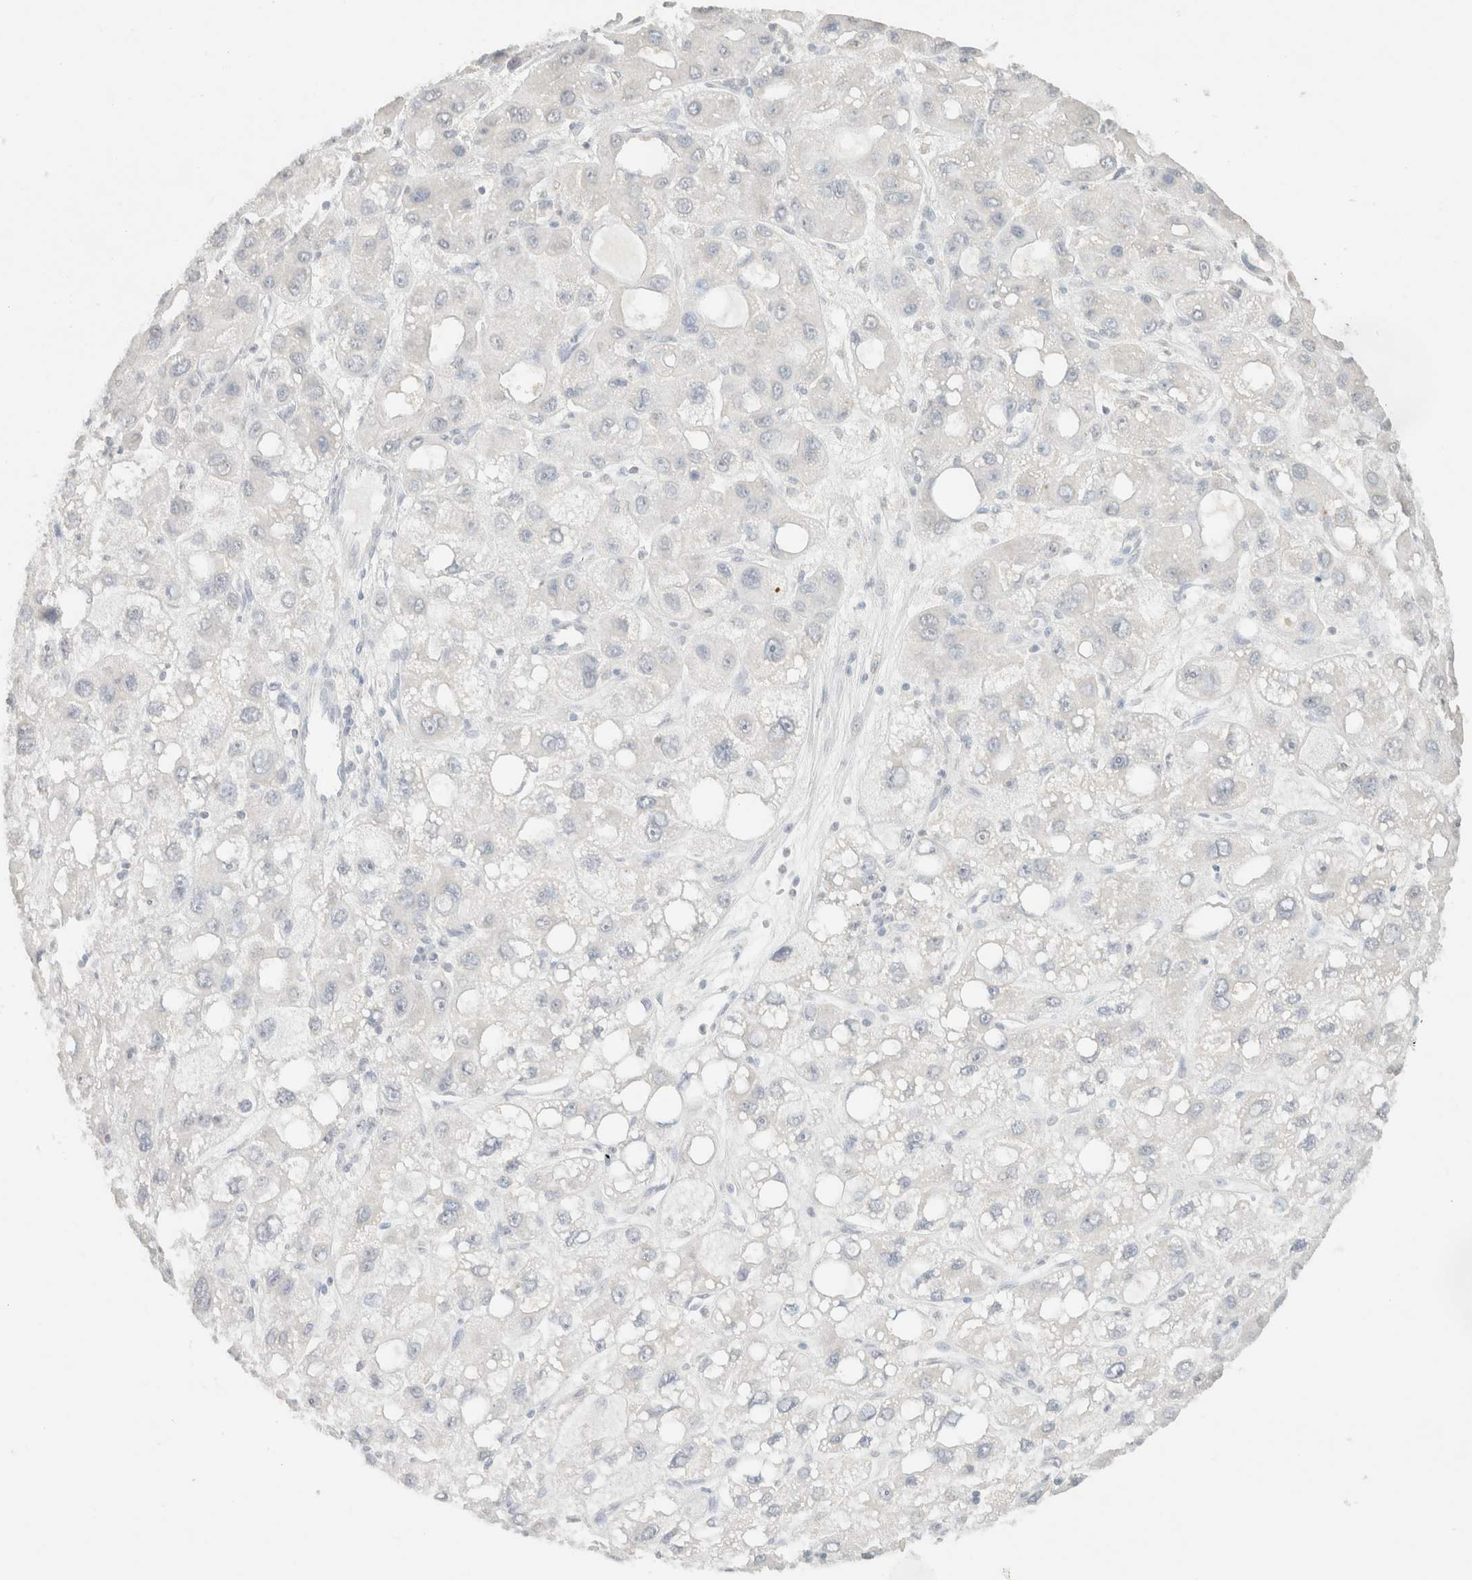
{"staining": {"intensity": "negative", "quantity": "none", "location": "none"}, "tissue": "liver cancer", "cell_type": "Tumor cells", "image_type": "cancer", "snomed": [{"axis": "morphology", "description": "Carcinoma, Hepatocellular, NOS"}, {"axis": "topography", "description": "Liver"}], "caption": "Human liver cancer stained for a protein using immunohistochemistry reveals no staining in tumor cells.", "gene": "CPA1", "patient": {"sex": "male", "age": 55}}